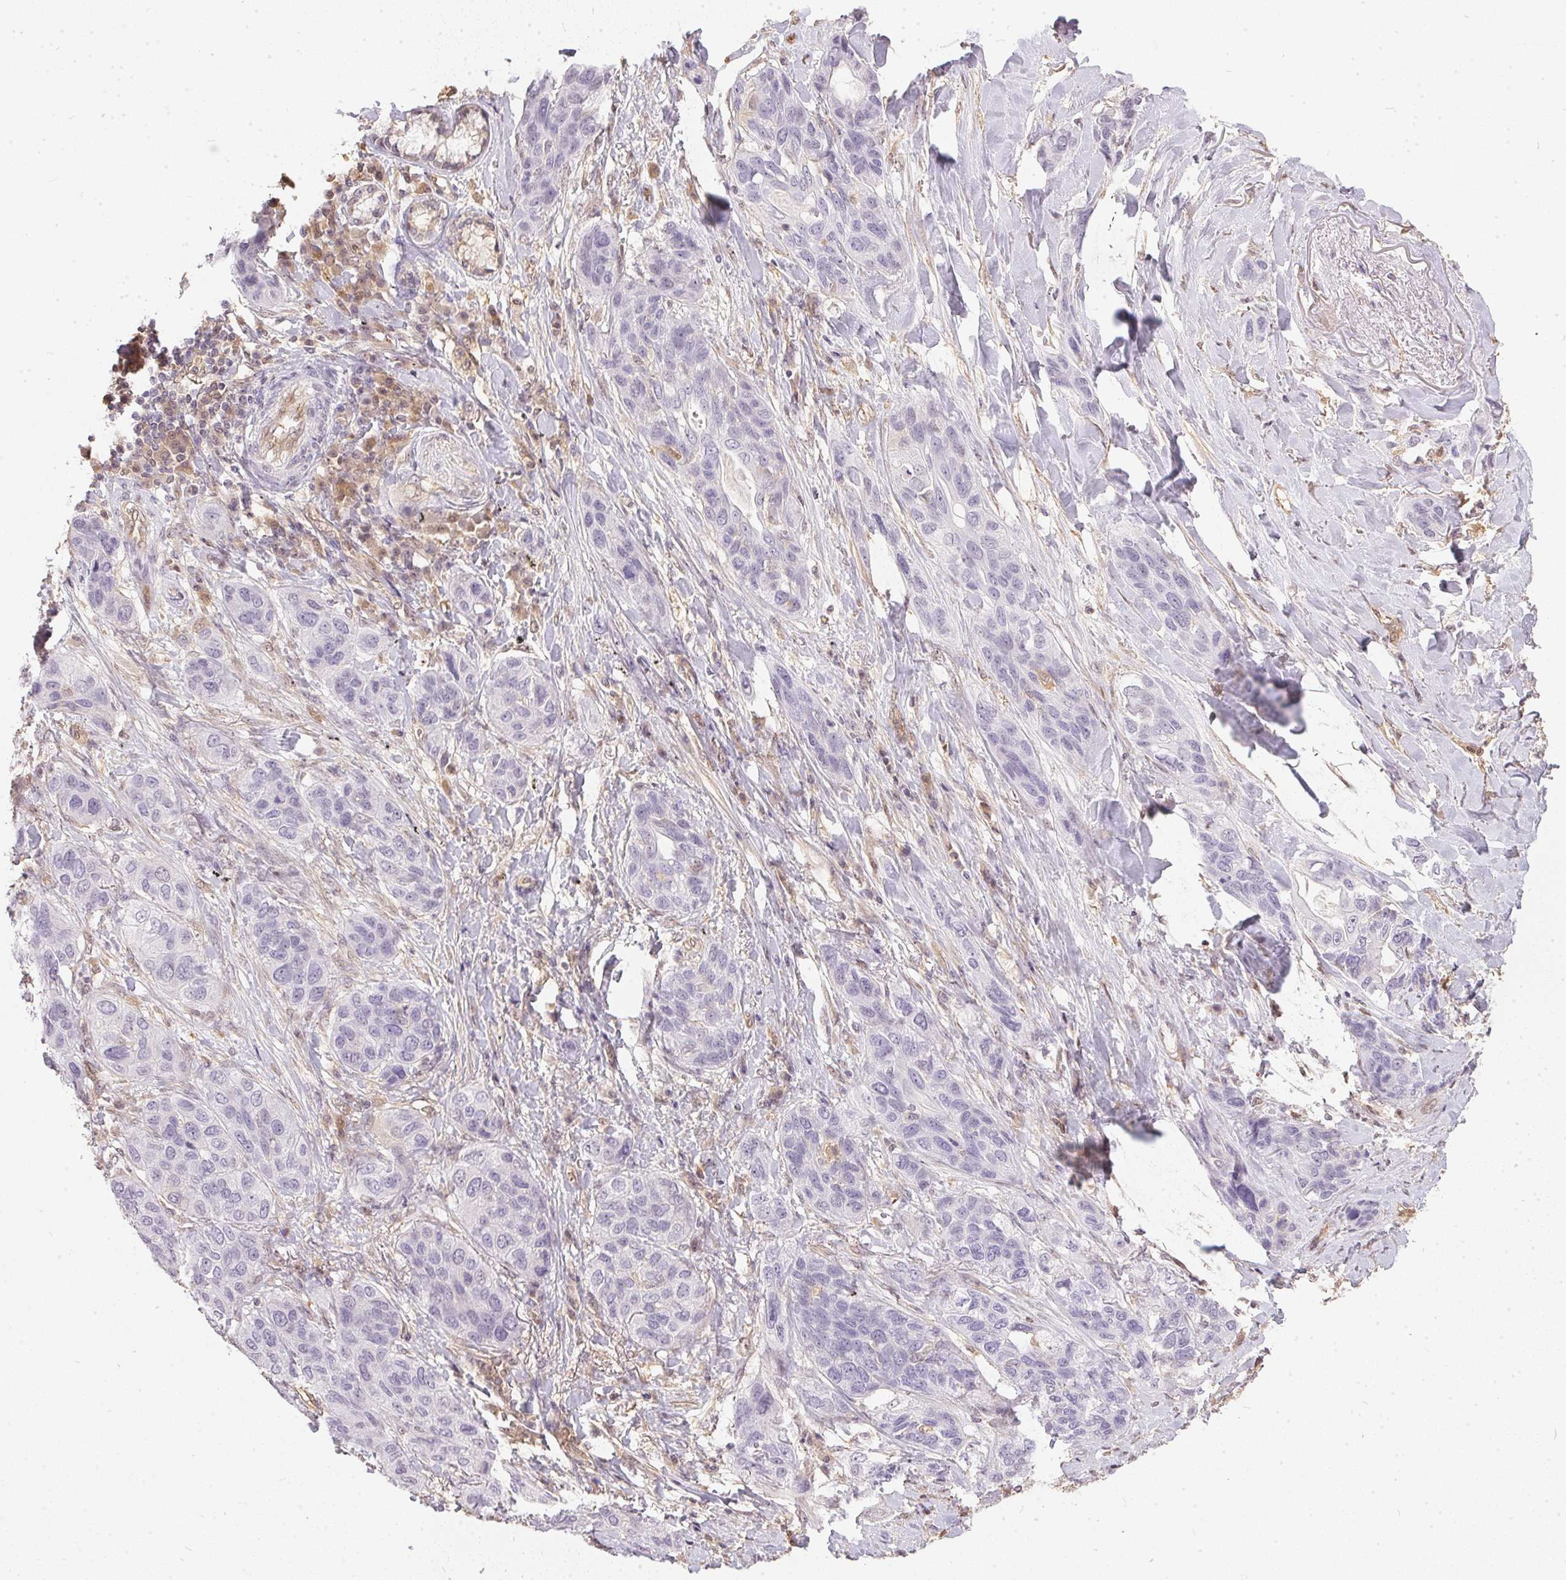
{"staining": {"intensity": "negative", "quantity": "none", "location": "none"}, "tissue": "lung cancer", "cell_type": "Tumor cells", "image_type": "cancer", "snomed": [{"axis": "morphology", "description": "Squamous cell carcinoma, NOS"}, {"axis": "topography", "description": "Lung"}], "caption": "There is no significant positivity in tumor cells of lung squamous cell carcinoma. Nuclei are stained in blue.", "gene": "BLMH", "patient": {"sex": "female", "age": 70}}